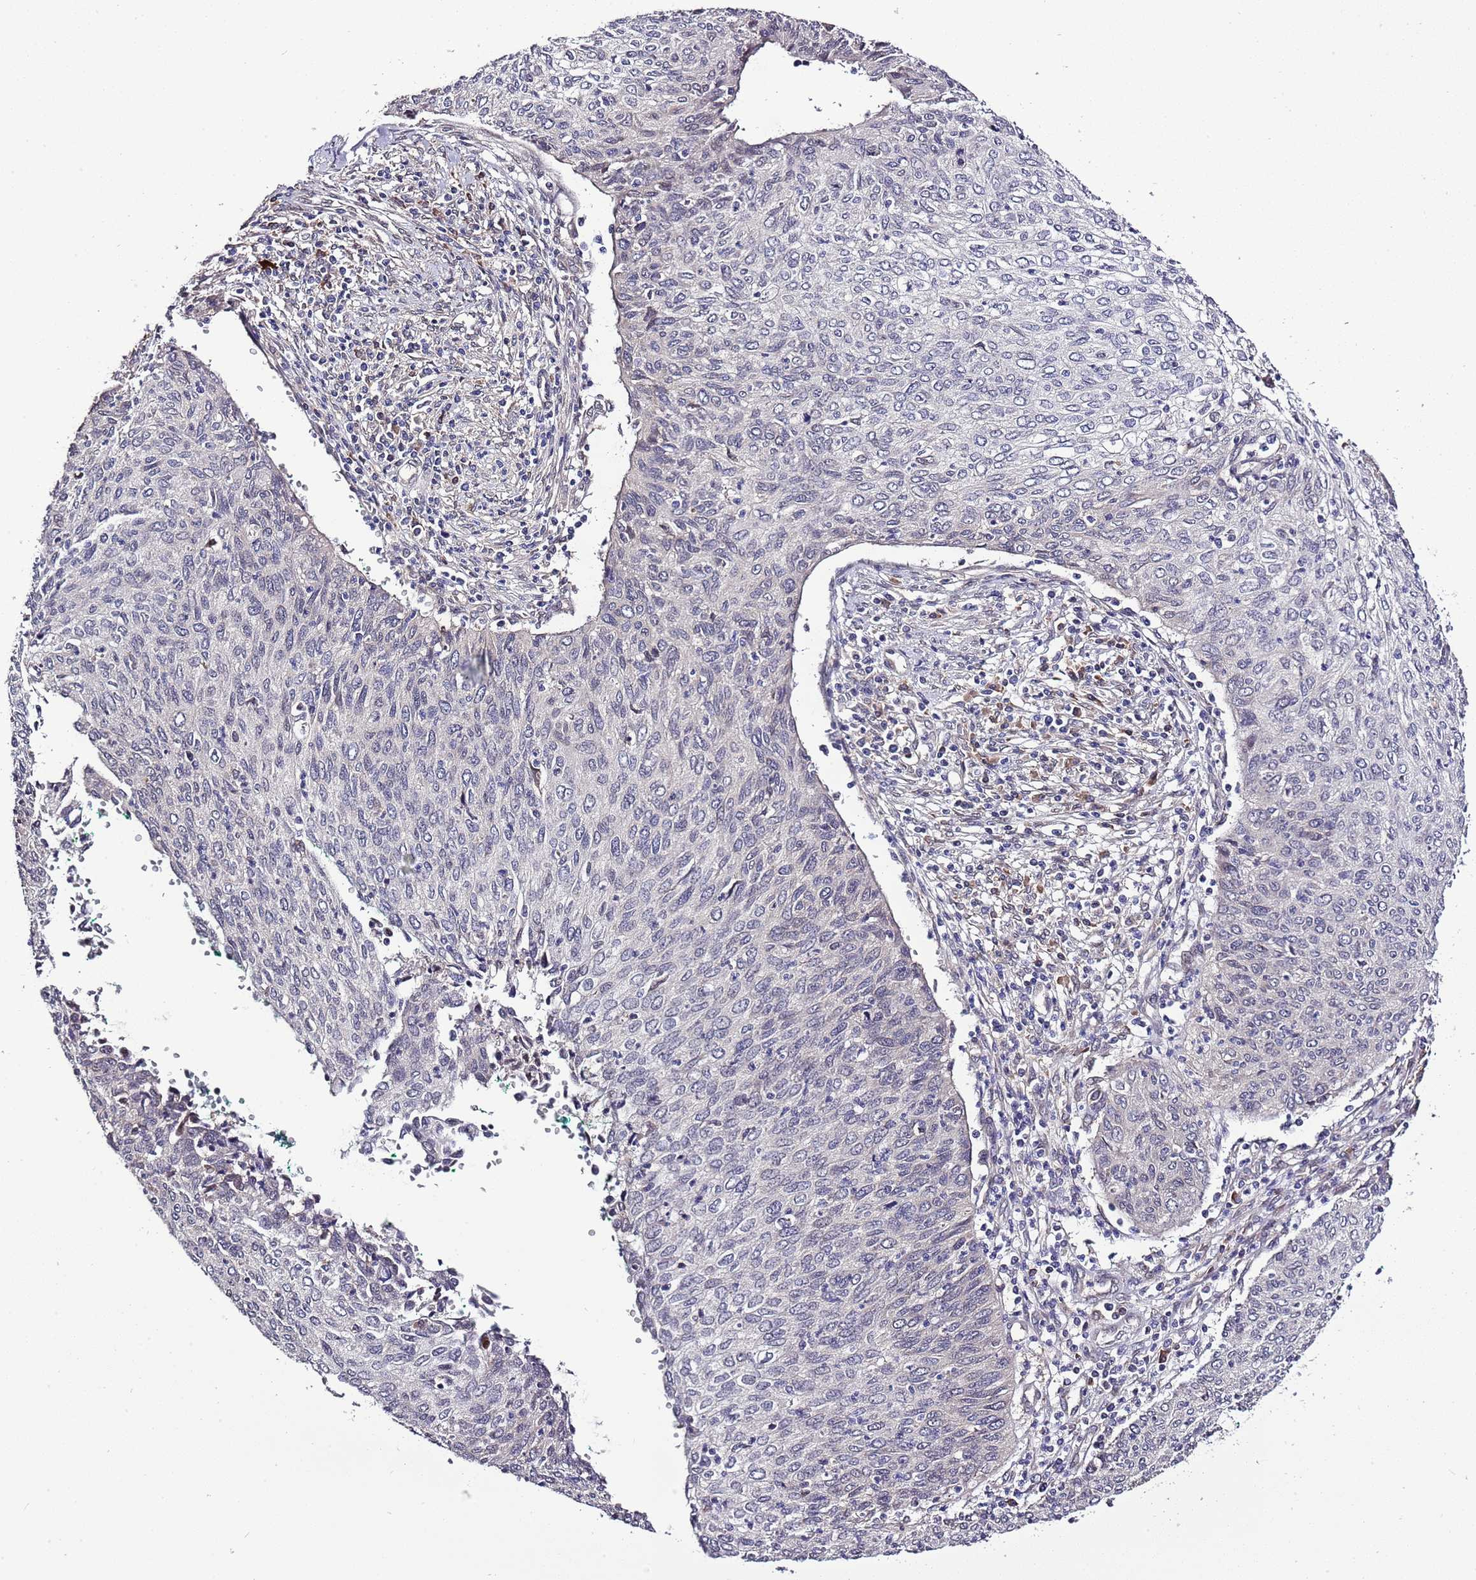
{"staining": {"intensity": "negative", "quantity": "none", "location": "none"}, "tissue": "cervical cancer", "cell_type": "Tumor cells", "image_type": "cancer", "snomed": [{"axis": "morphology", "description": "Squamous cell carcinoma, NOS"}, {"axis": "topography", "description": "Cervix"}], "caption": "IHC histopathology image of human cervical cancer stained for a protein (brown), which shows no staining in tumor cells.", "gene": "ZNF665", "patient": {"sex": "female", "age": 38}}